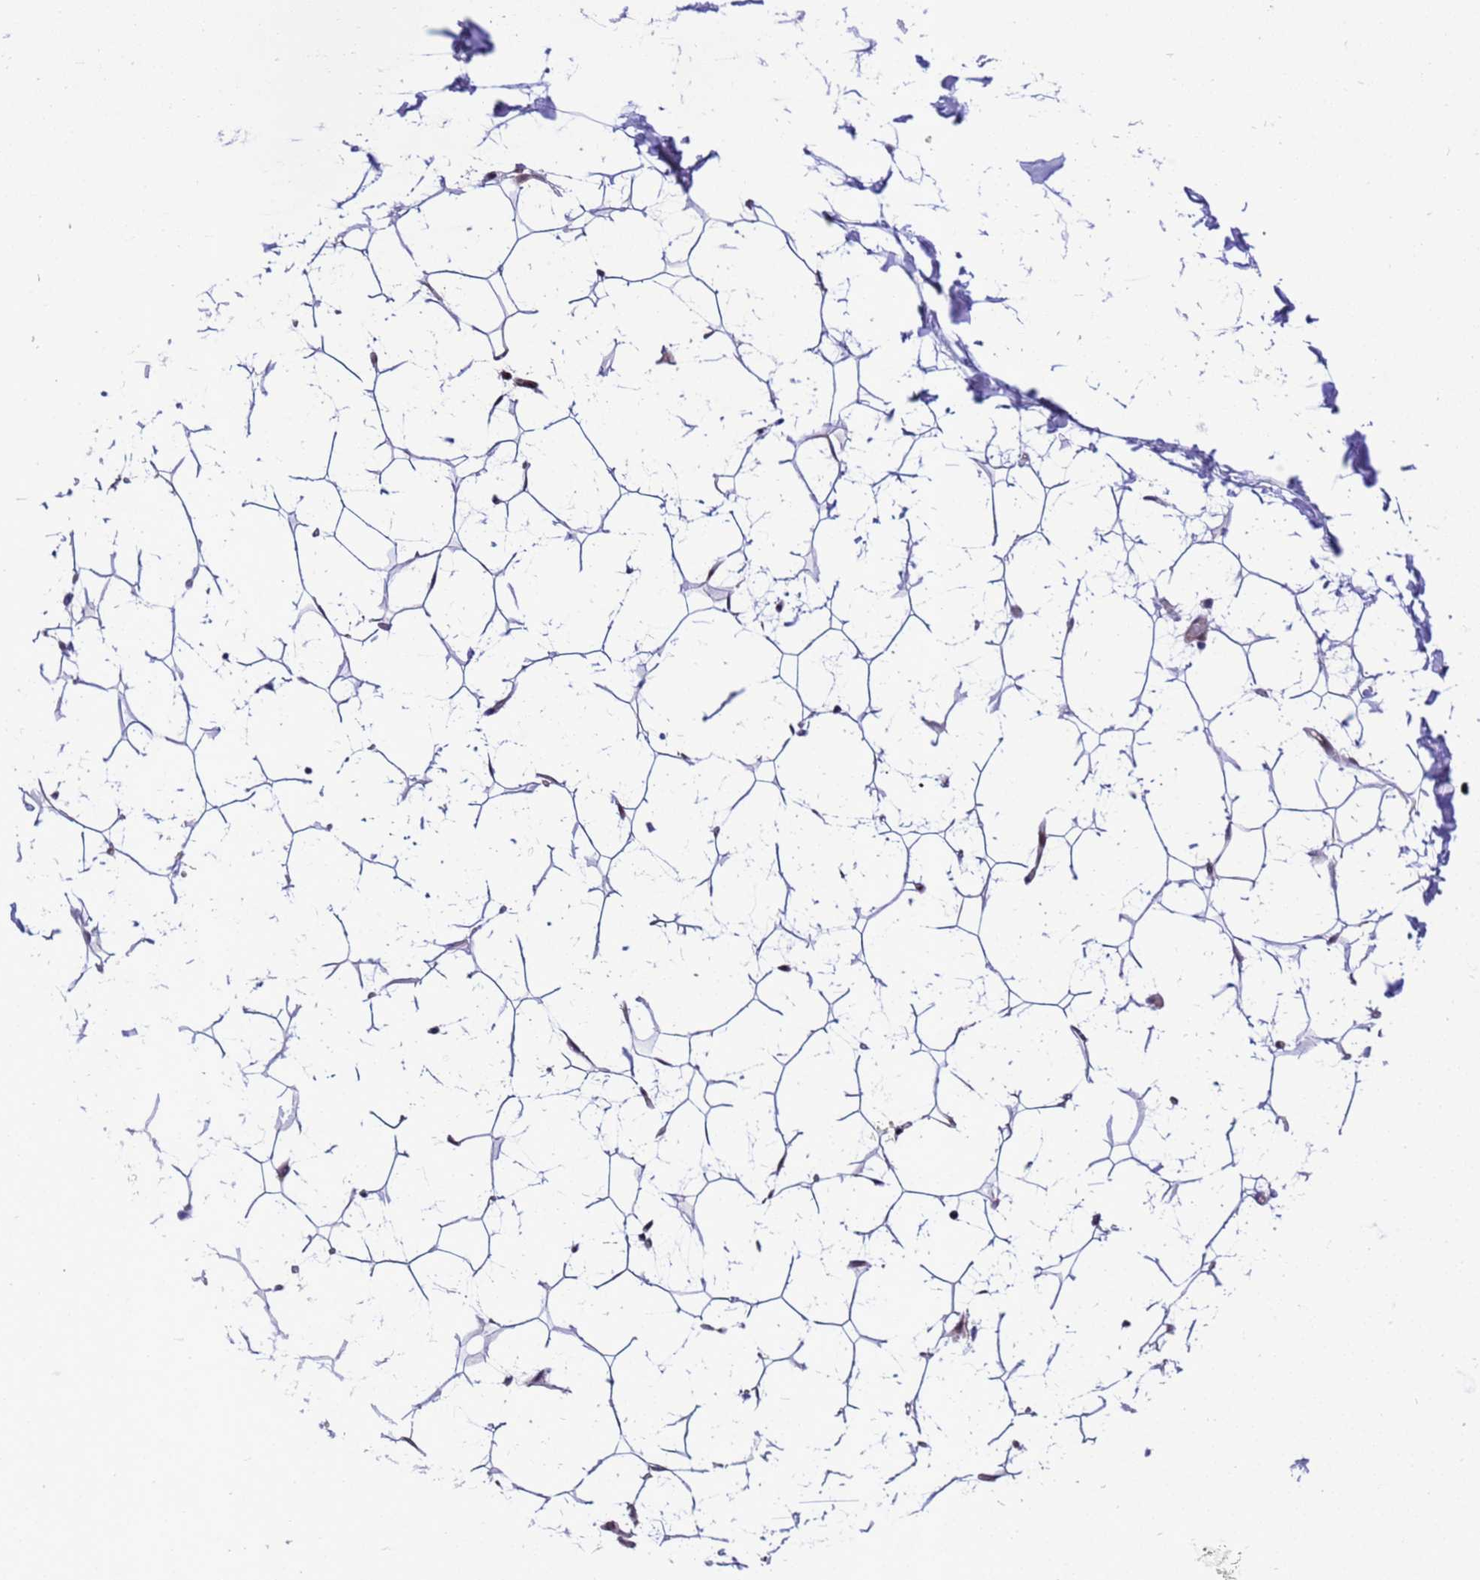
{"staining": {"intensity": "negative", "quantity": "none", "location": "none"}, "tissue": "adipose tissue", "cell_type": "Adipocytes", "image_type": "normal", "snomed": [{"axis": "morphology", "description": "Normal tissue, NOS"}, {"axis": "topography", "description": "Breast"}], "caption": "Adipocytes show no significant staining in normal adipose tissue. (Stains: DAB immunohistochemistry with hematoxylin counter stain, Microscopy: brightfield microscopy at high magnification).", "gene": "RASD1", "patient": {"sex": "female", "age": 26}}